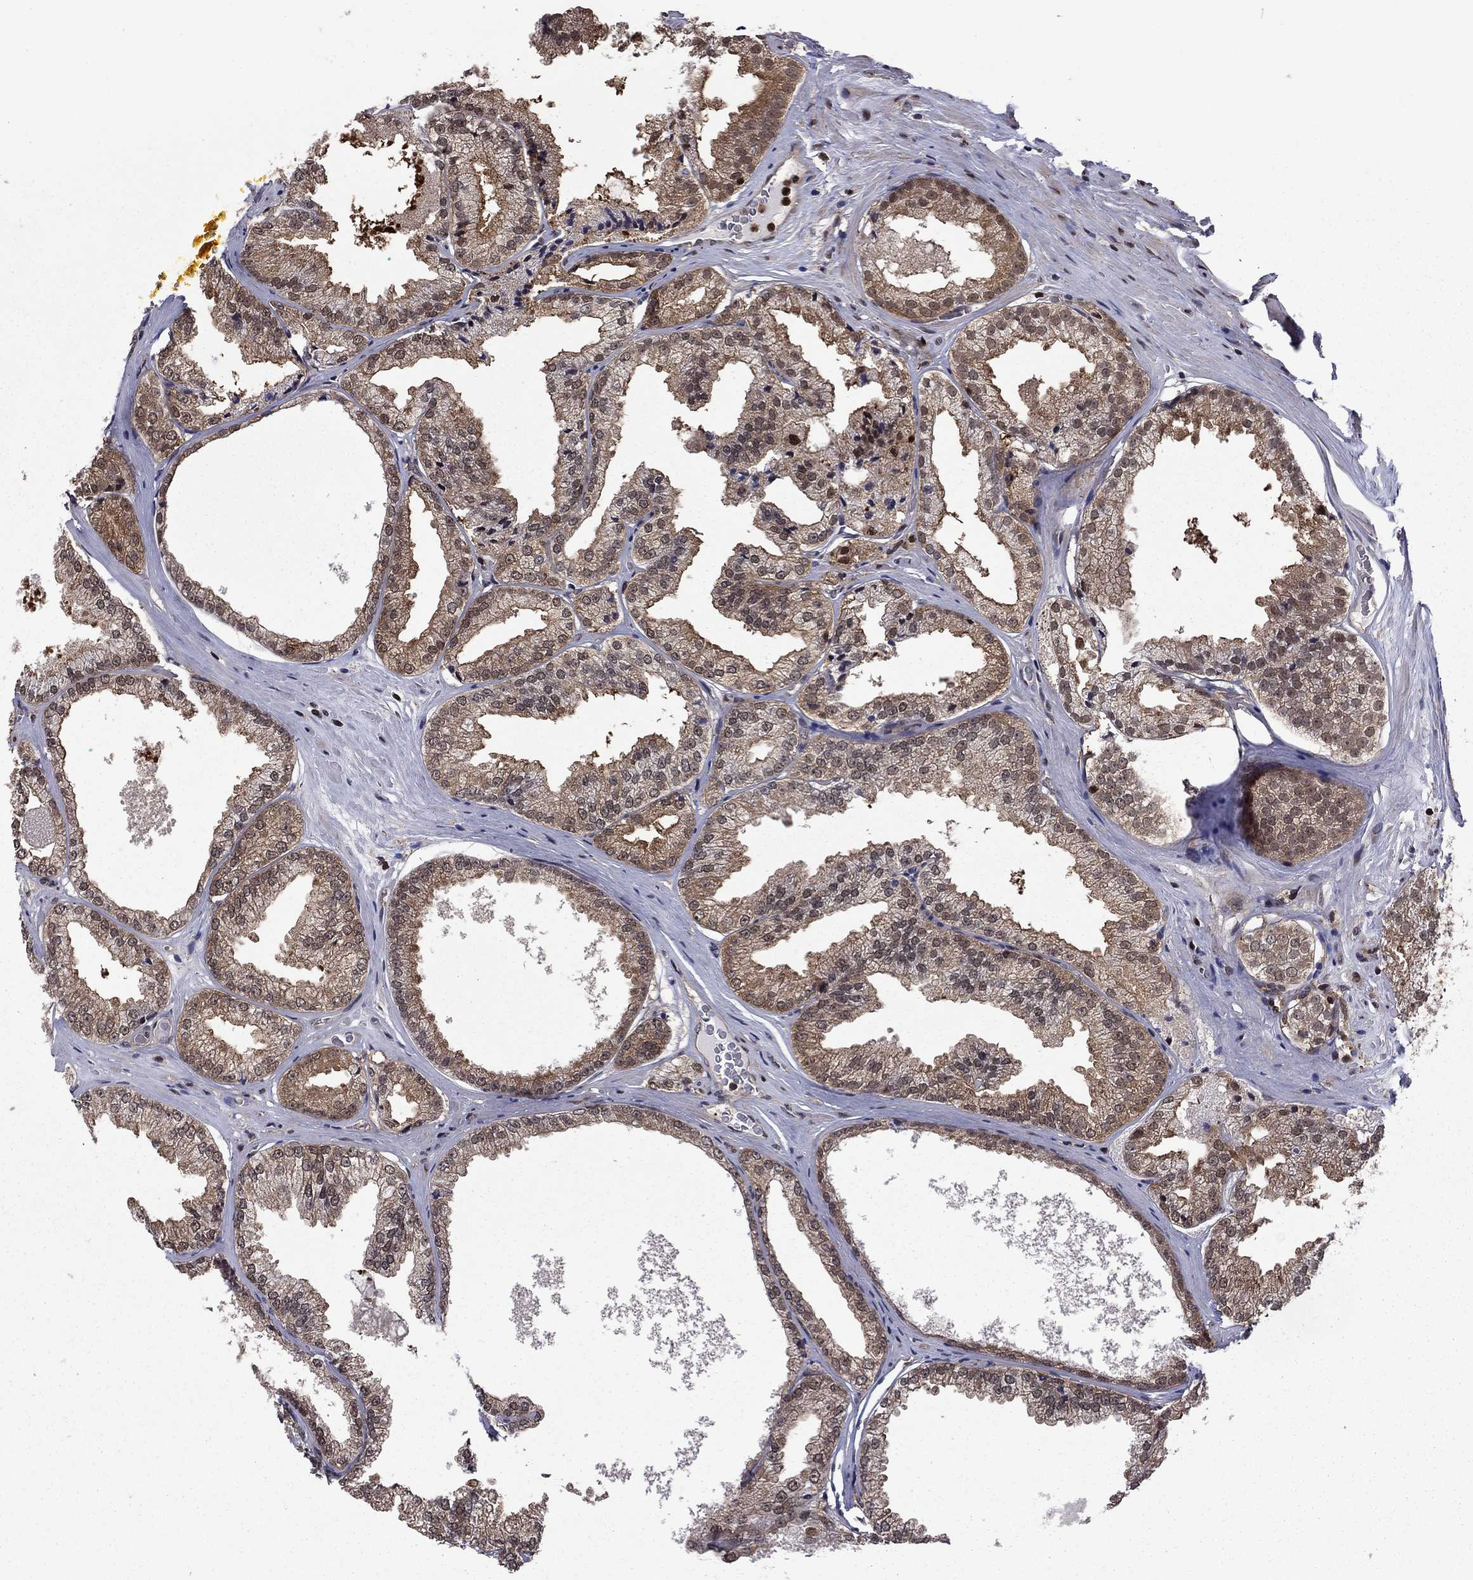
{"staining": {"intensity": "weak", "quantity": "<25%", "location": "cytoplasmic/membranous"}, "tissue": "prostate cancer", "cell_type": "Tumor cells", "image_type": "cancer", "snomed": [{"axis": "morphology", "description": "Adenocarcinoma, Low grade"}, {"axis": "topography", "description": "Prostate"}], "caption": "Immunohistochemistry (IHC) of low-grade adenocarcinoma (prostate) displays no staining in tumor cells.", "gene": "PSMD2", "patient": {"sex": "male", "age": 68}}